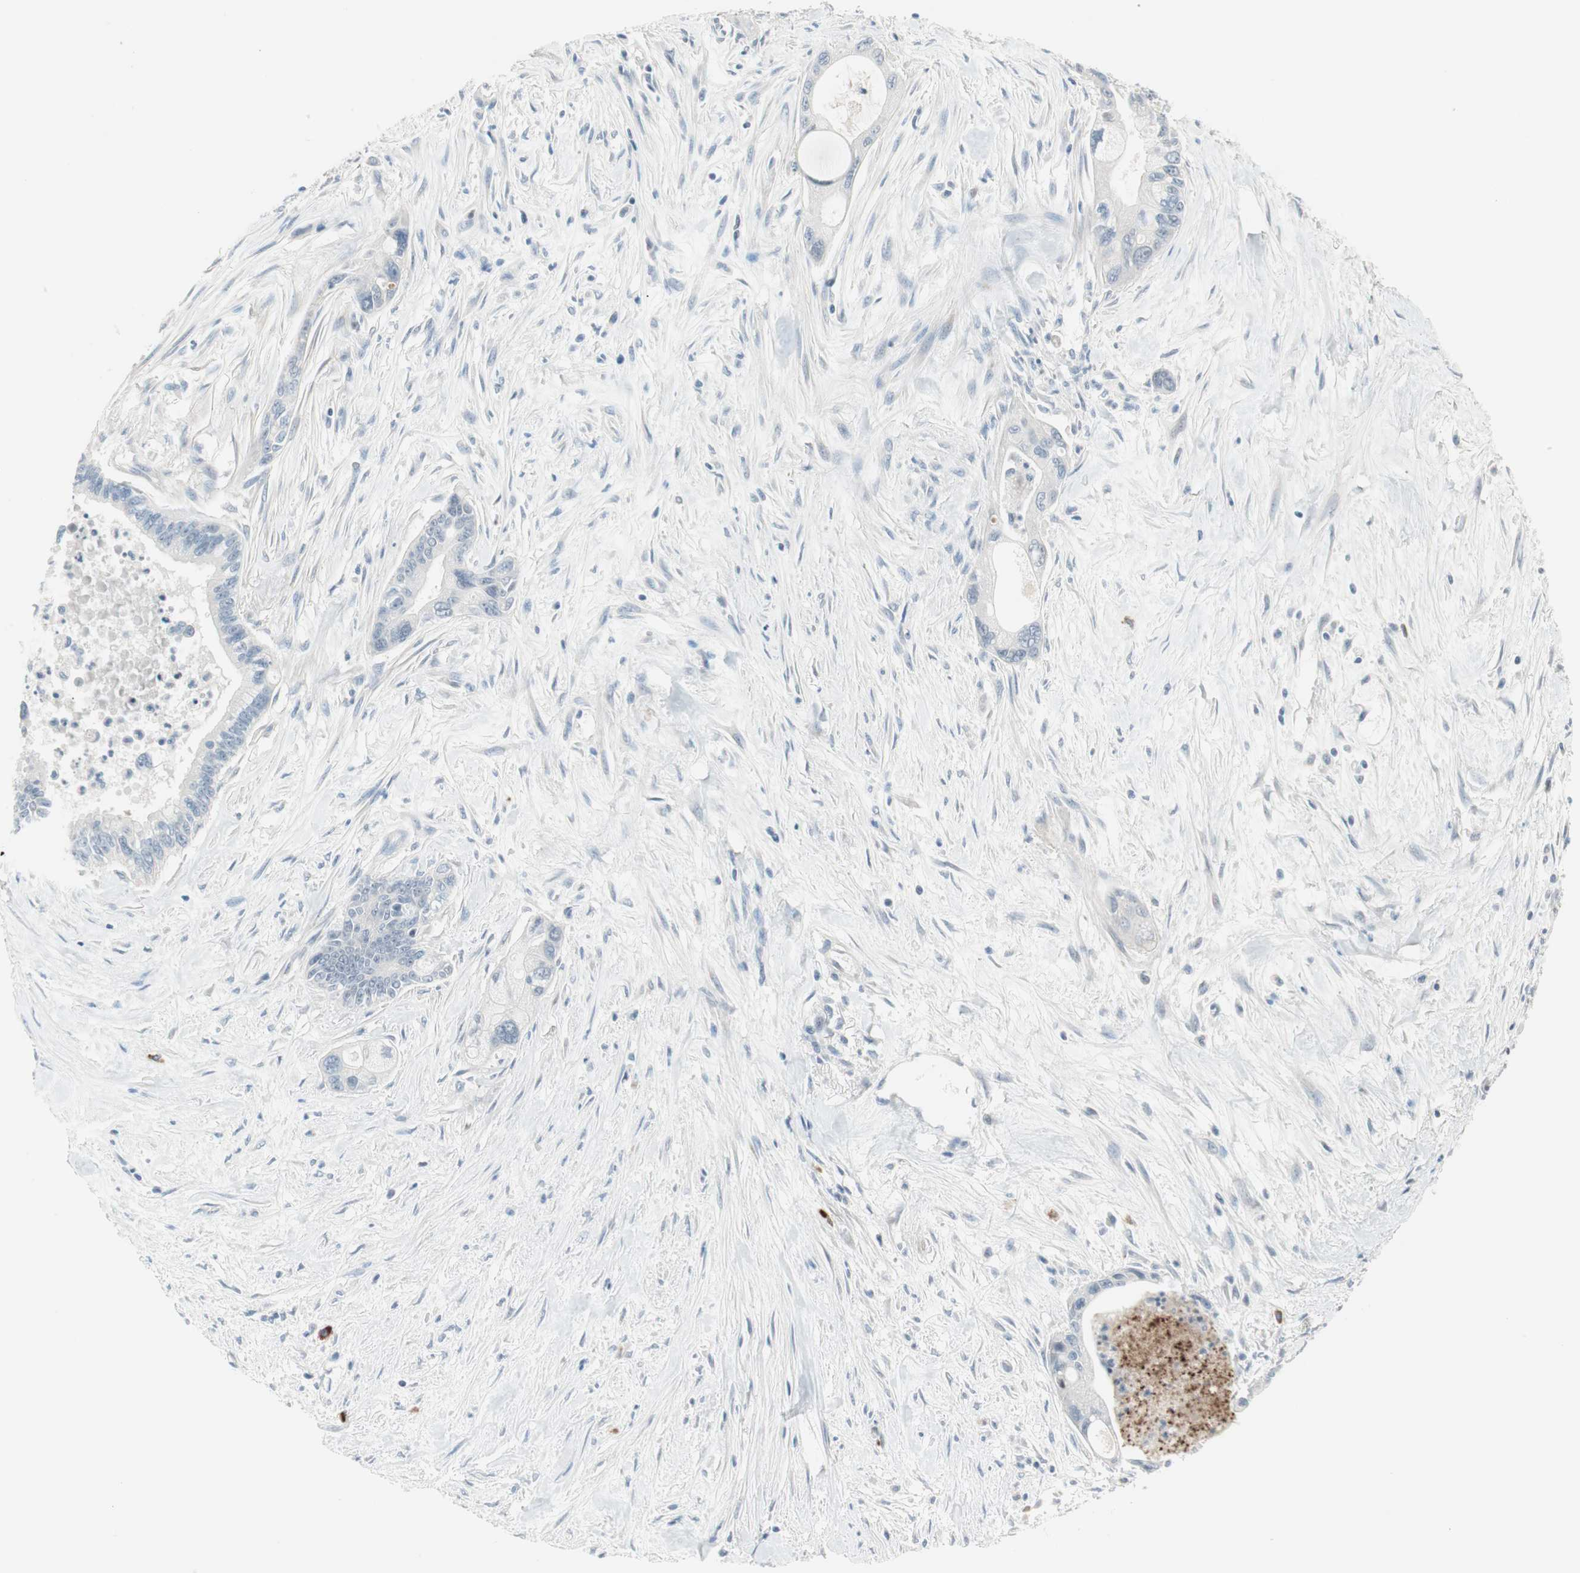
{"staining": {"intensity": "negative", "quantity": "none", "location": "none"}, "tissue": "pancreatic cancer", "cell_type": "Tumor cells", "image_type": "cancer", "snomed": [{"axis": "morphology", "description": "Adenocarcinoma, NOS"}, {"axis": "topography", "description": "Pancreas"}], "caption": "Immunohistochemical staining of human adenocarcinoma (pancreatic) shows no significant staining in tumor cells.", "gene": "PDZK1", "patient": {"sex": "male", "age": 70}}